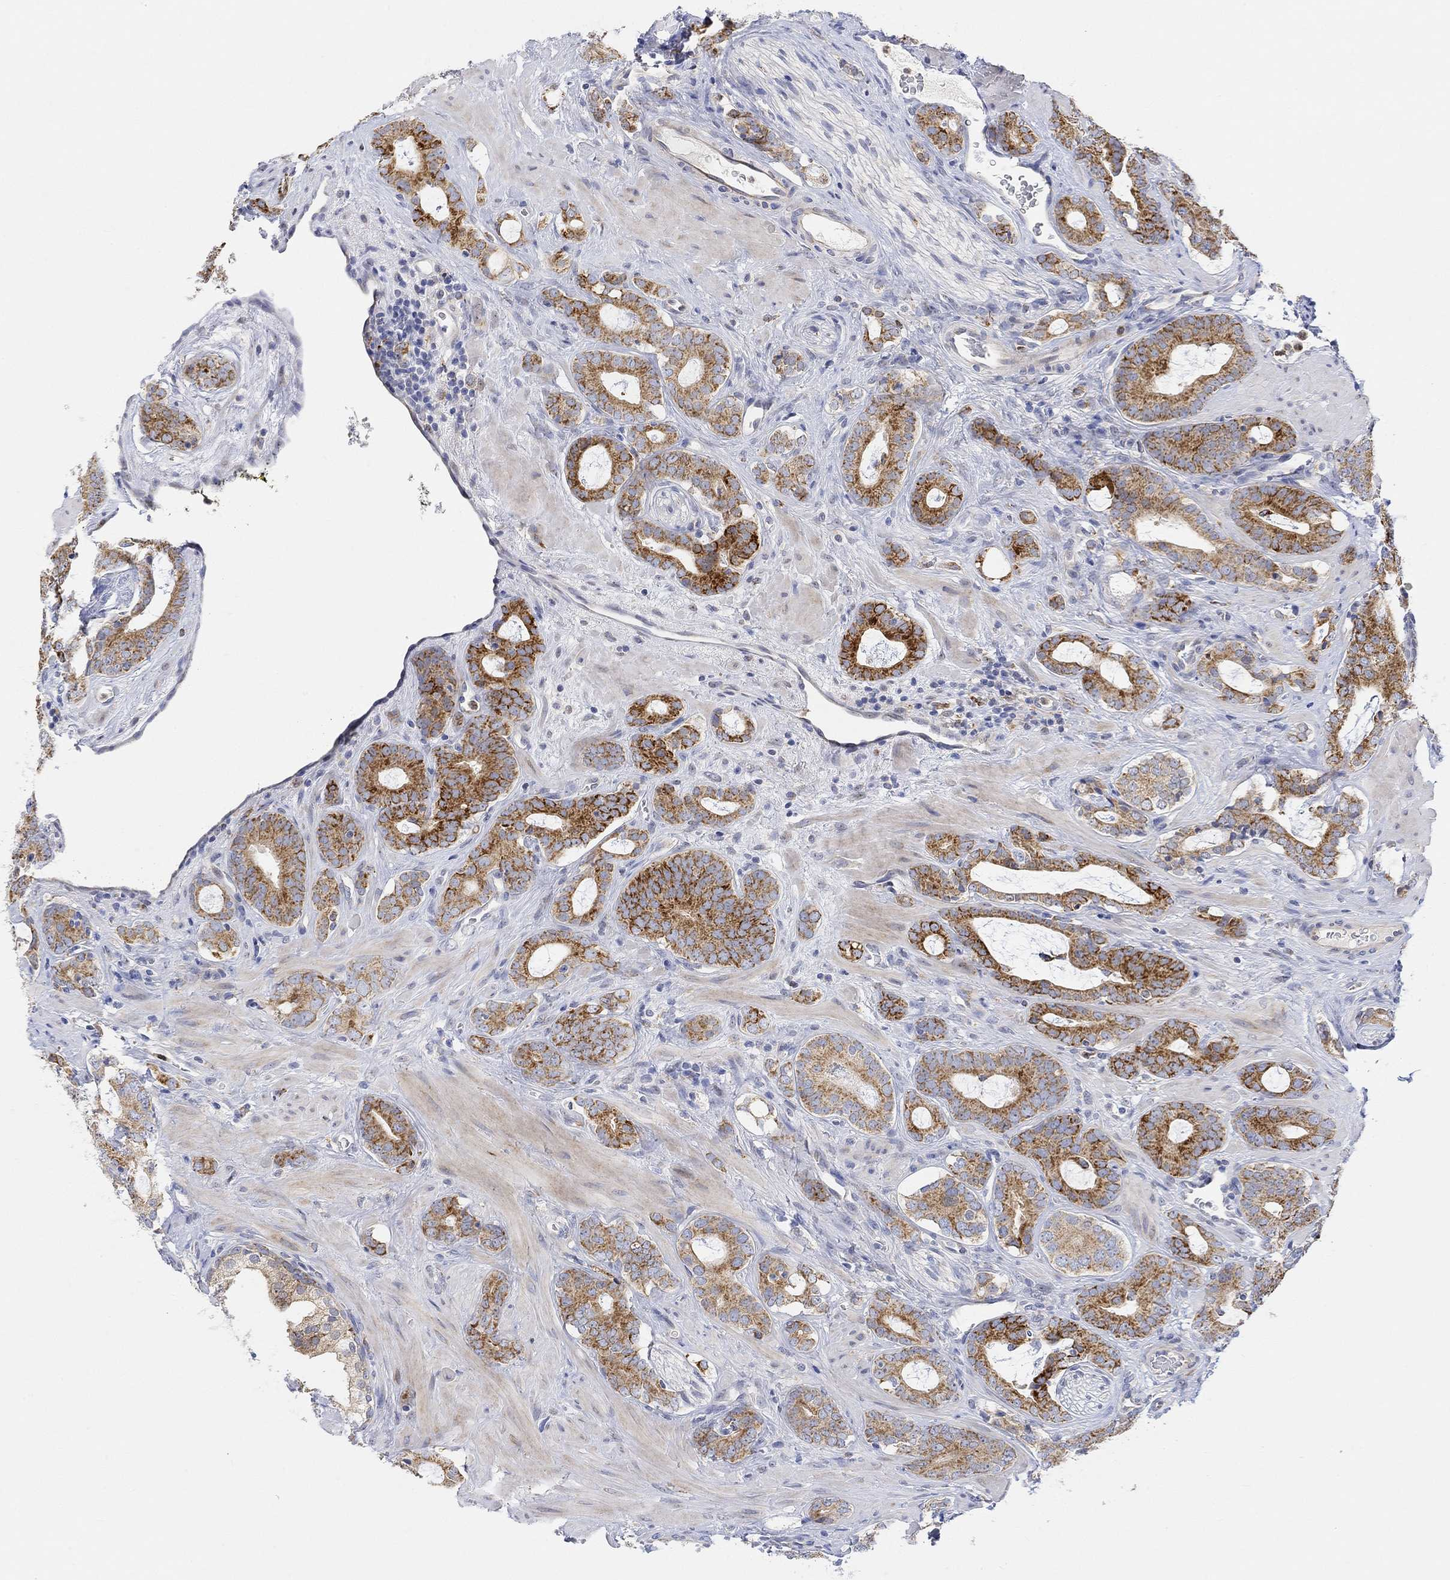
{"staining": {"intensity": "strong", "quantity": "25%-75%", "location": "cytoplasmic/membranous"}, "tissue": "prostate cancer", "cell_type": "Tumor cells", "image_type": "cancer", "snomed": [{"axis": "morphology", "description": "Adenocarcinoma, NOS"}, {"axis": "topography", "description": "Prostate"}], "caption": "Human prostate cancer stained with a brown dye reveals strong cytoplasmic/membranous positive staining in about 25%-75% of tumor cells.", "gene": "ACSL1", "patient": {"sex": "male", "age": 55}}